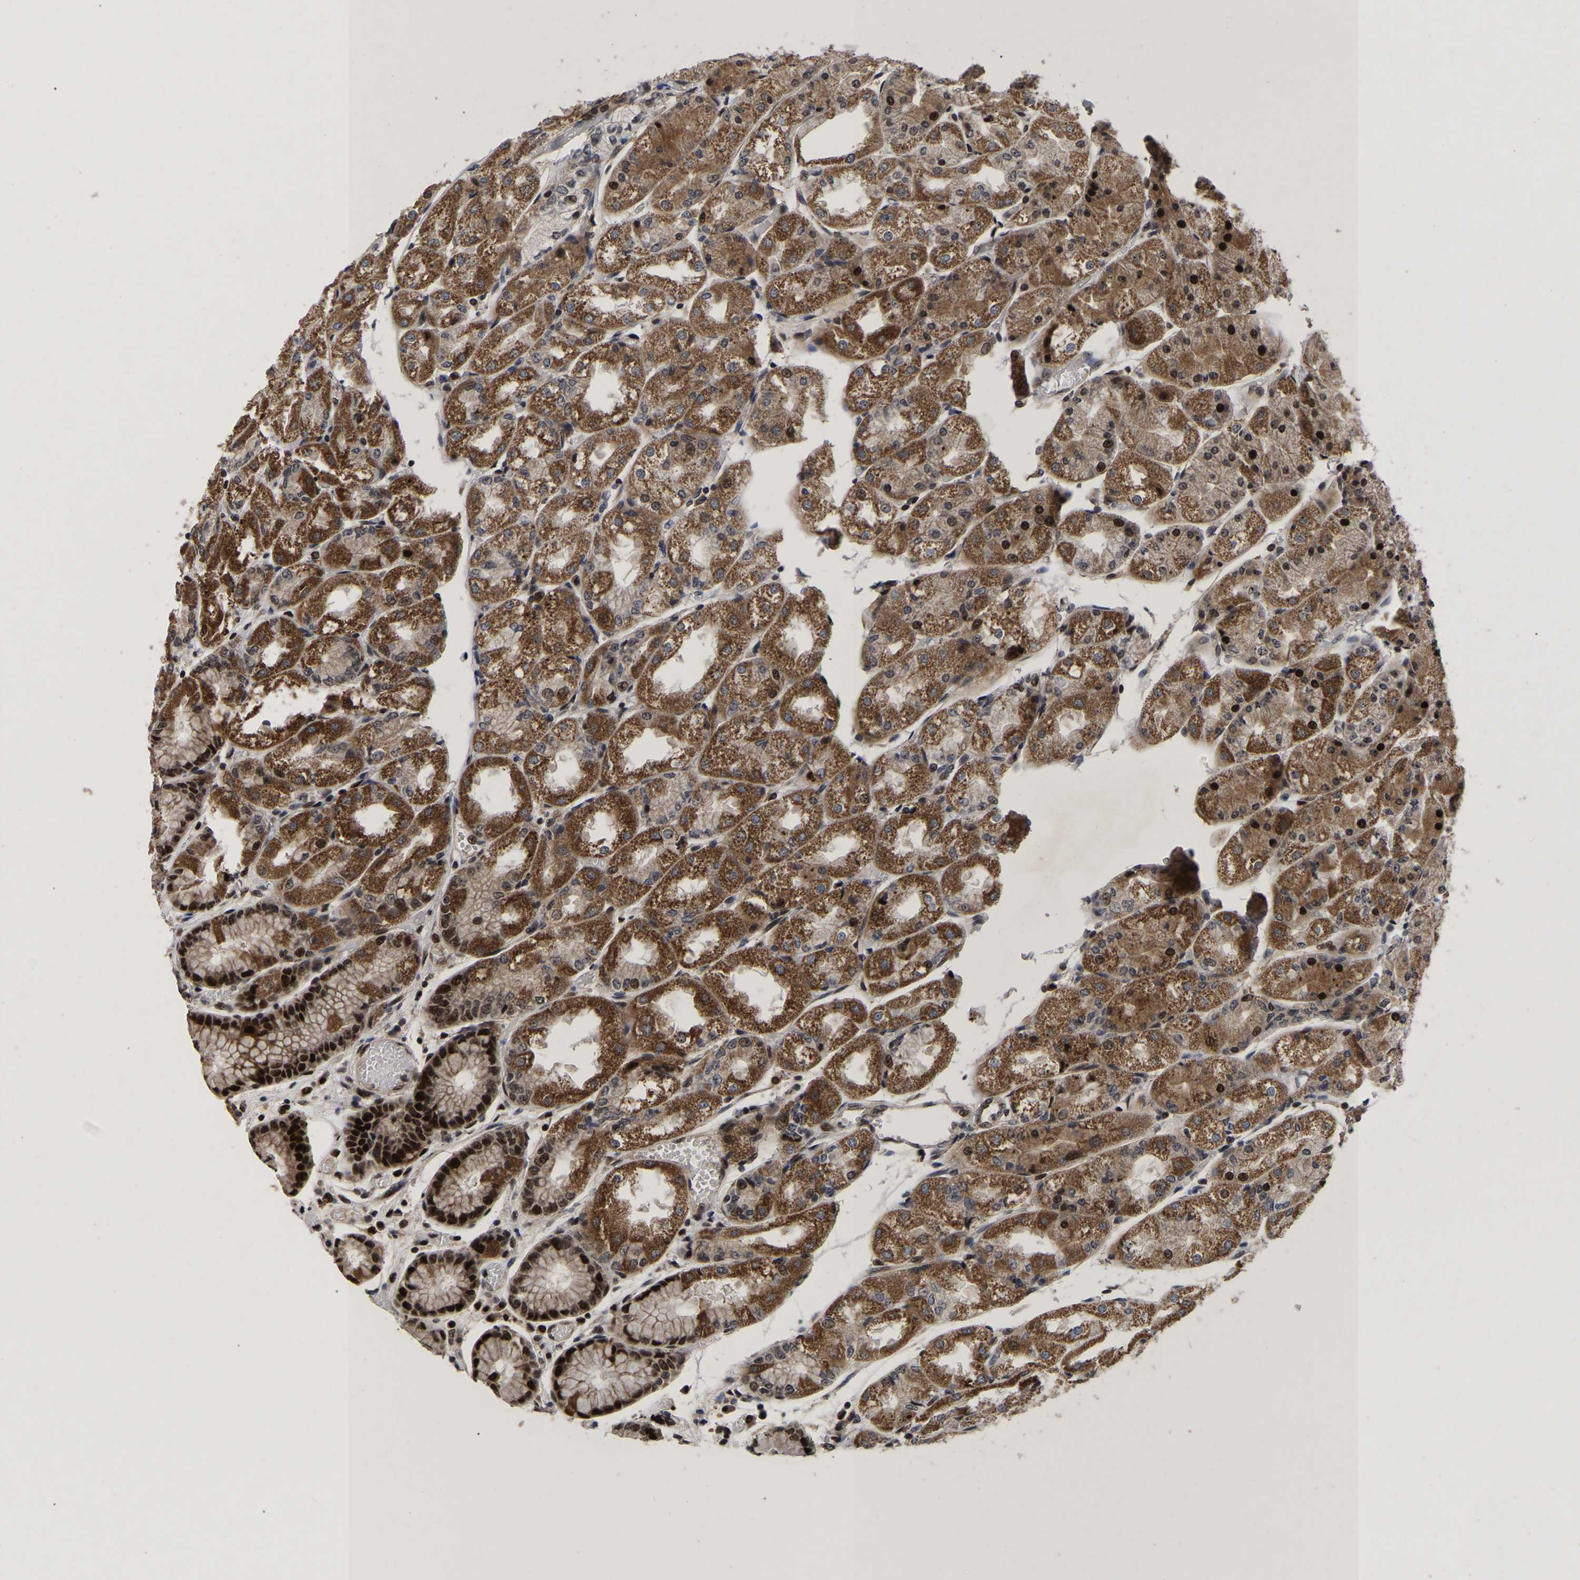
{"staining": {"intensity": "strong", "quantity": ">75%", "location": "cytoplasmic/membranous,nuclear"}, "tissue": "stomach", "cell_type": "Glandular cells", "image_type": "normal", "snomed": [{"axis": "morphology", "description": "Normal tissue, NOS"}, {"axis": "topography", "description": "Stomach, upper"}], "caption": "Protein positivity by immunohistochemistry exhibits strong cytoplasmic/membranous,nuclear staining in about >75% of glandular cells in benign stomach.", "gene": "JUNB", "patient": {"sex": "male", "age": 72}}